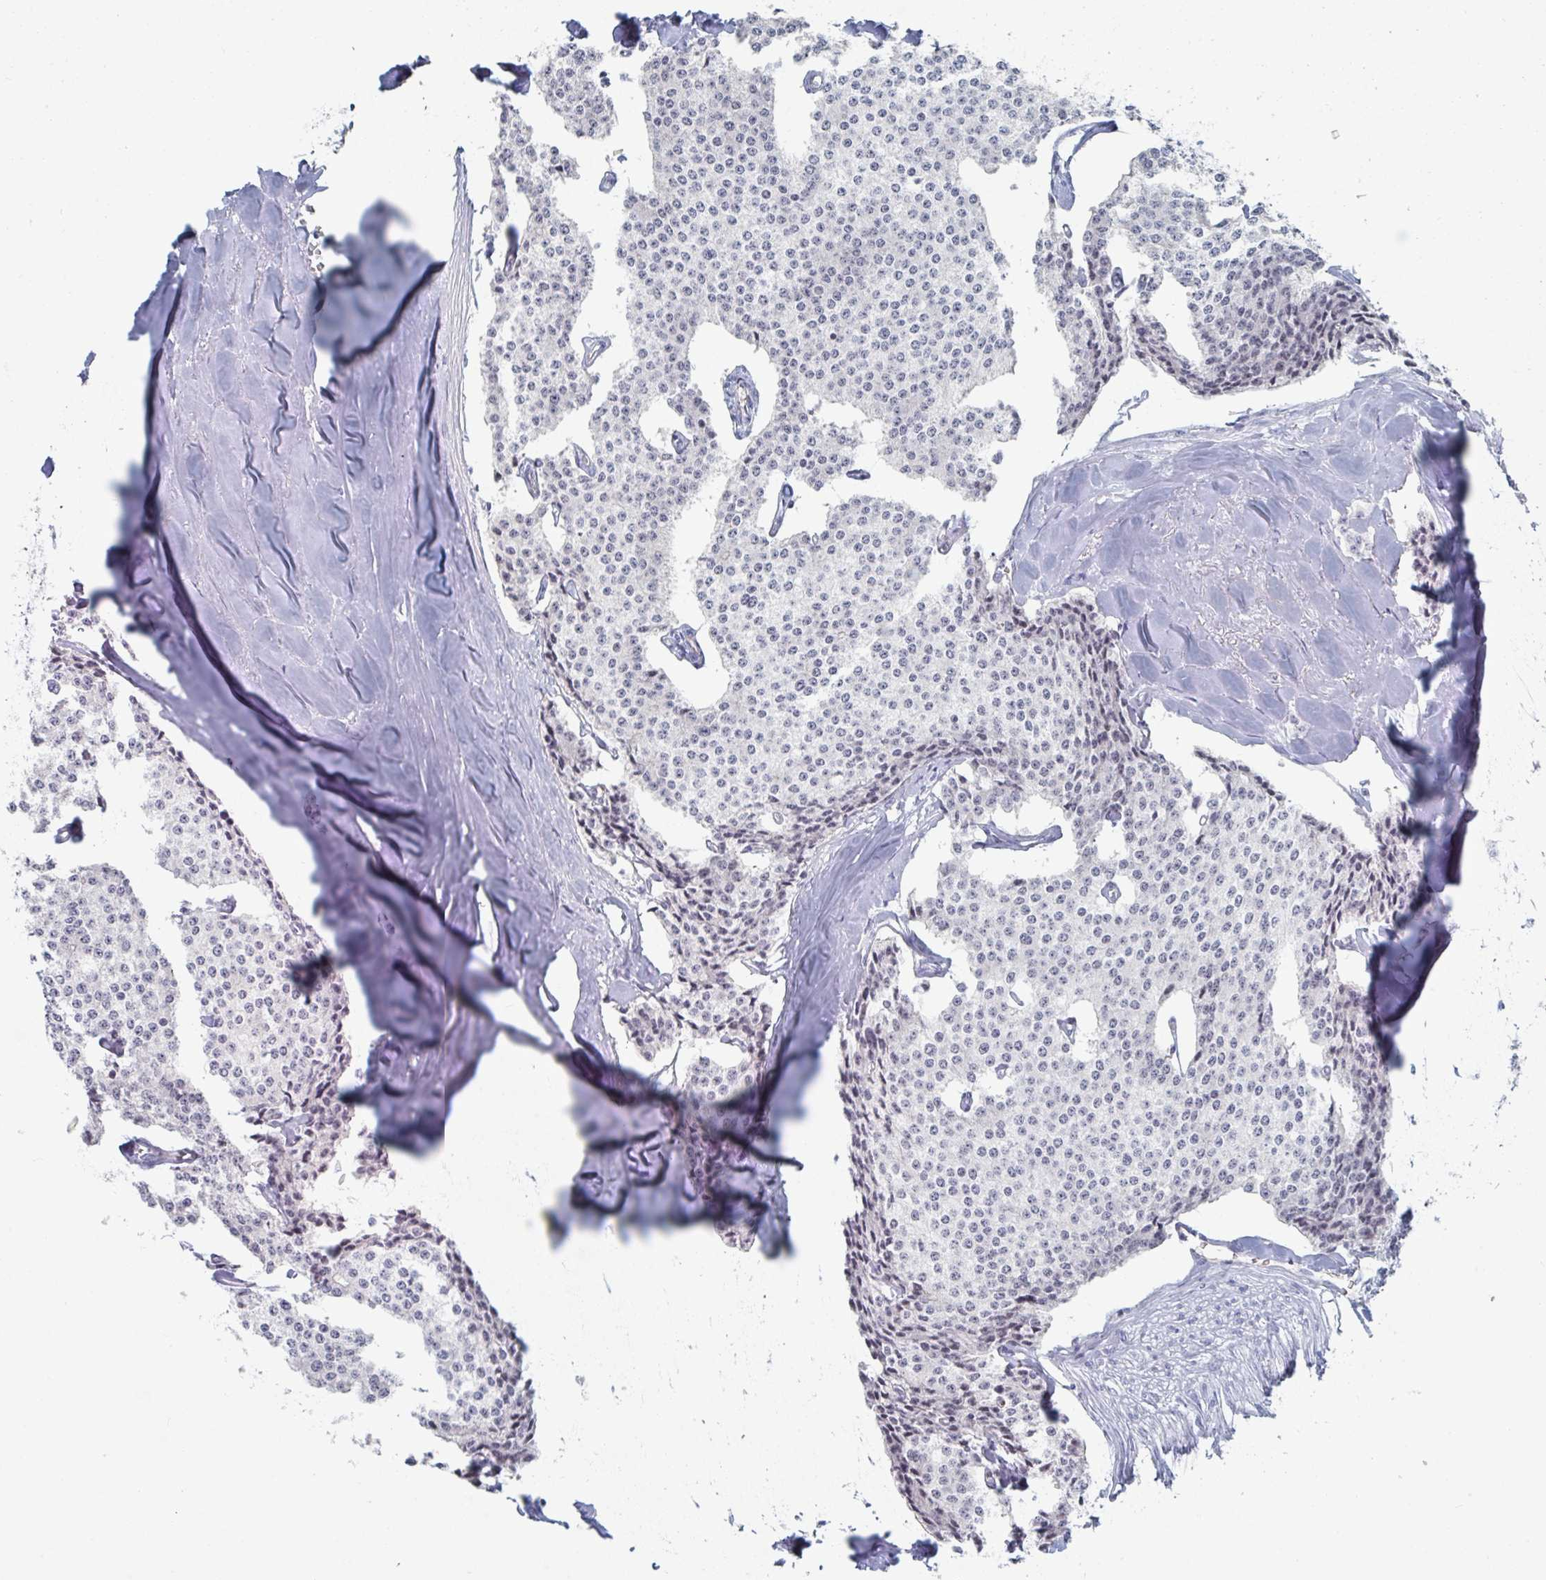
{"staining": {"intensity": "negative", "quantity": "none", "location": "none"}, "tissue": "carcinoid", "cell_type": "Tumor cells", "image_type": "cancer", "snomed": [{"axis": "morphology", "description": "Carcinoid, malignant, NOS"}, {"axis": "topography", "description": "Small intestine"}], "caption": "Protein analysis of malignant carcinoid displays no significant staining in tumor cells.", "gene": "FOXA1", "patient": {"sex": "female", "age": 64}}